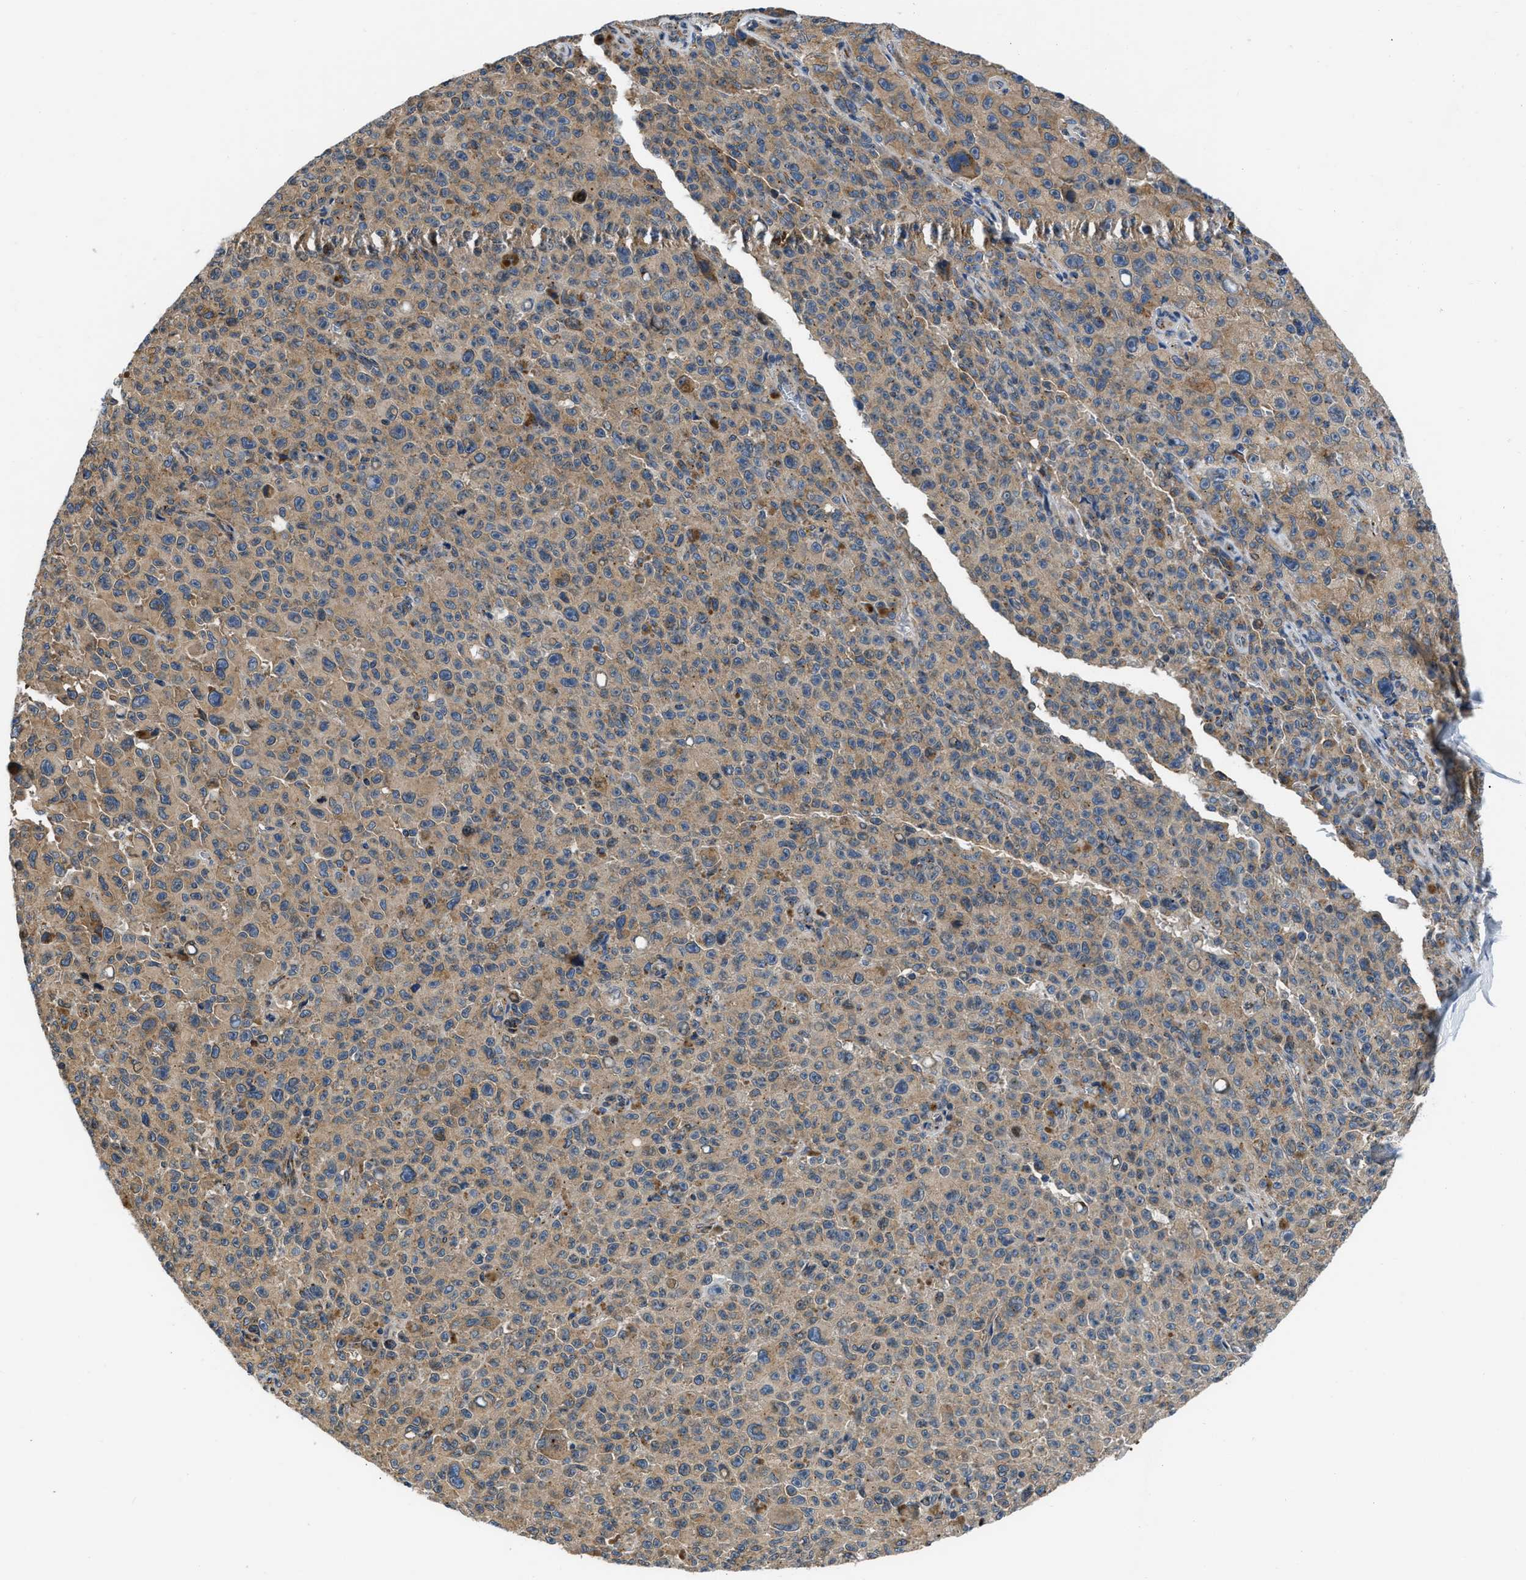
{"staining": {"intensity": "moderate", "quantity": ">75%", "location": "cytoplasmic/membranous"}, "tissue": "melanoma", "cell_type": "Tumor cells", "image_type": "cancer", "snomed": [{"axis": "morphology", "description": "Malignant melanoma, NOS"}, {"axis": "topography", "description": "Skin"}], "caption": "Brown immunohistochemical staining in human melanoma exhibits moderate cytoplasmic/membranous staining in about >75% of tumor cells.", "gene": "ARL6IP5", "patient": {"sex": "female", "age": 82}}